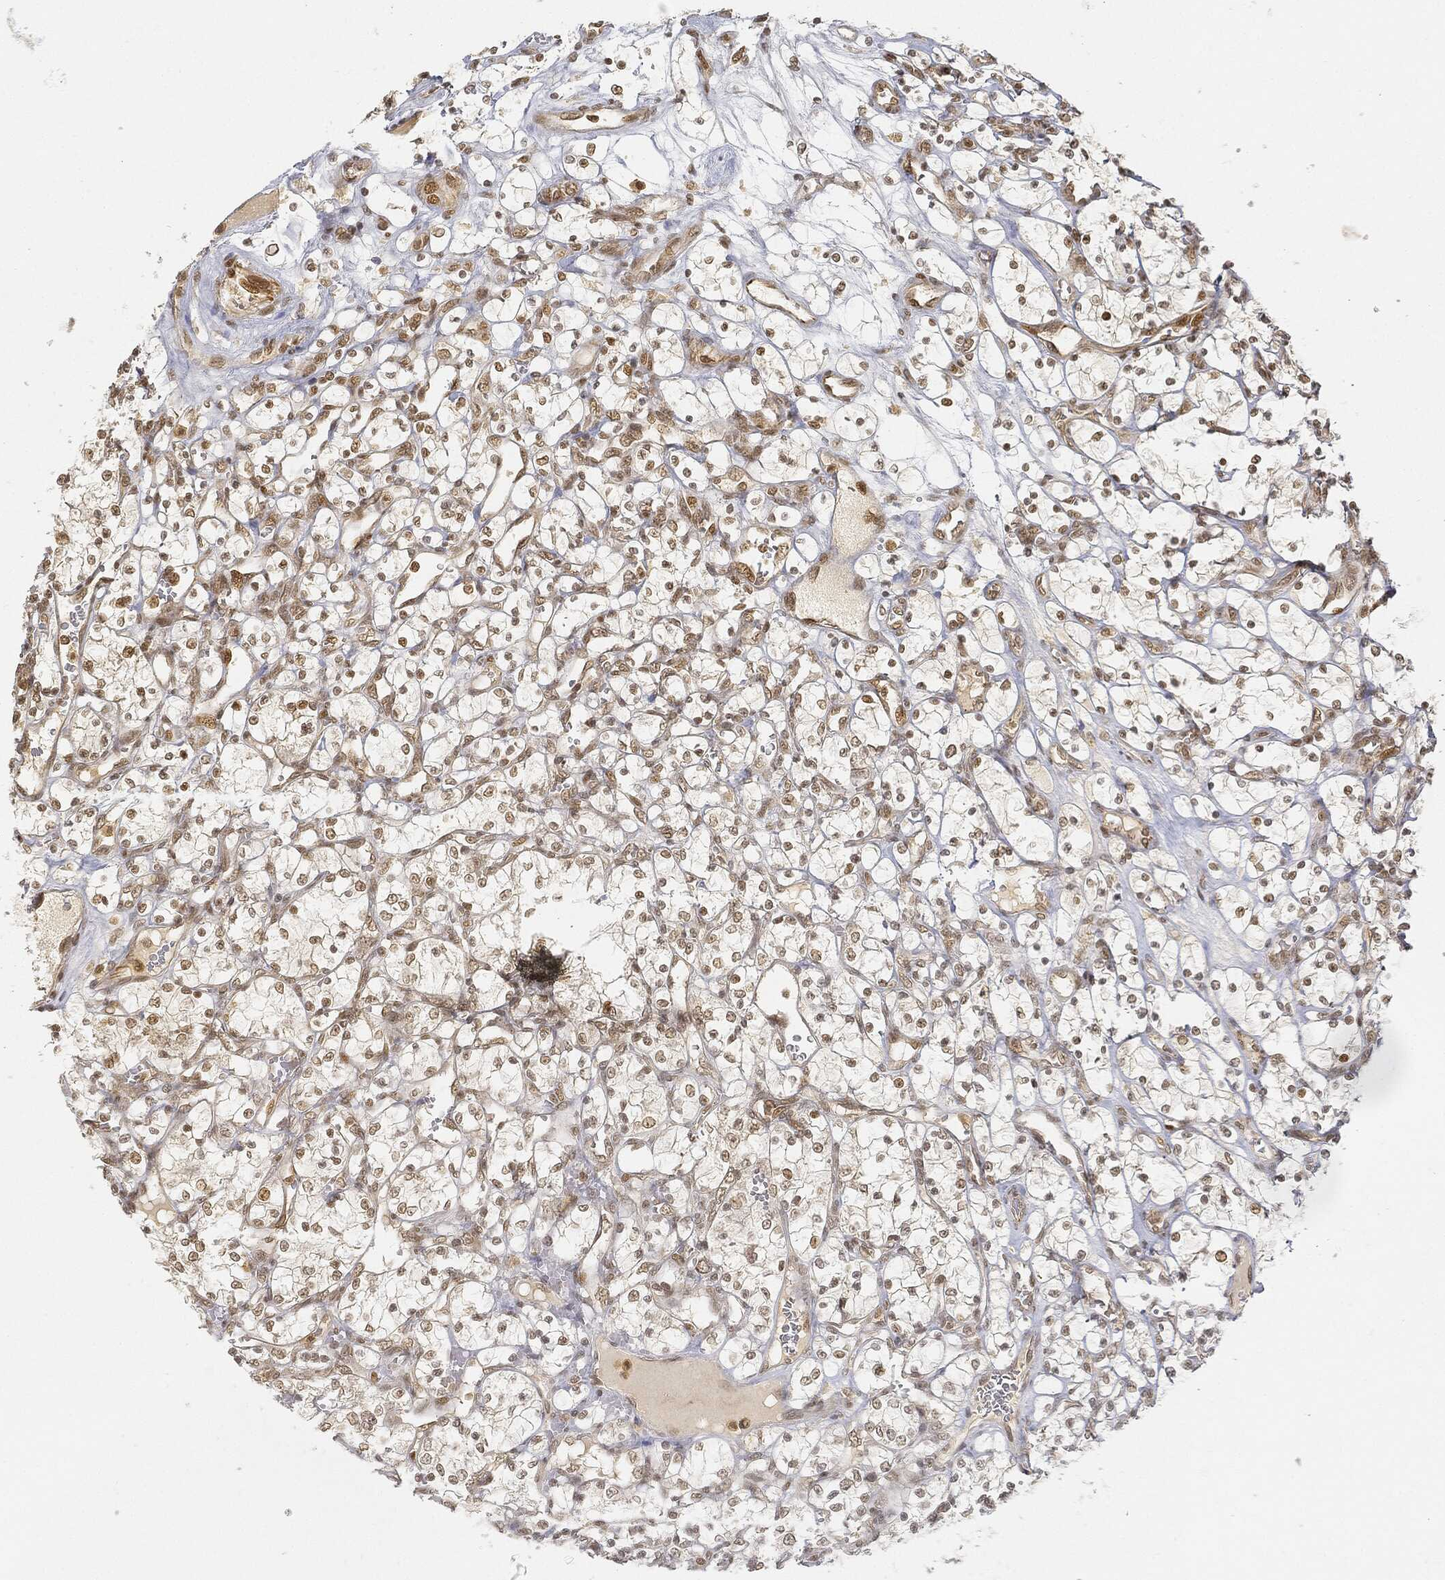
{"staining": {"intensity": "moderate", "quantity": "25%-75%", "location": "nuclear"}, "tissue": "renal cancer", "cell_type": "Tumor cells", "image_type": "cancer", "snomed": [{"axis": "morphology", "description": "Adenocarcinoma, NOS"}, {"axis": "topography", "description": "Kidney"}], "caption": "Protein staining of adenocarcinoma (renal) tissue demonstrates moderate nuclear positivity in about 25%-75% of tumor cells.", "gene": "CIB1", "patient": {"sex": "female", "age": 69}}